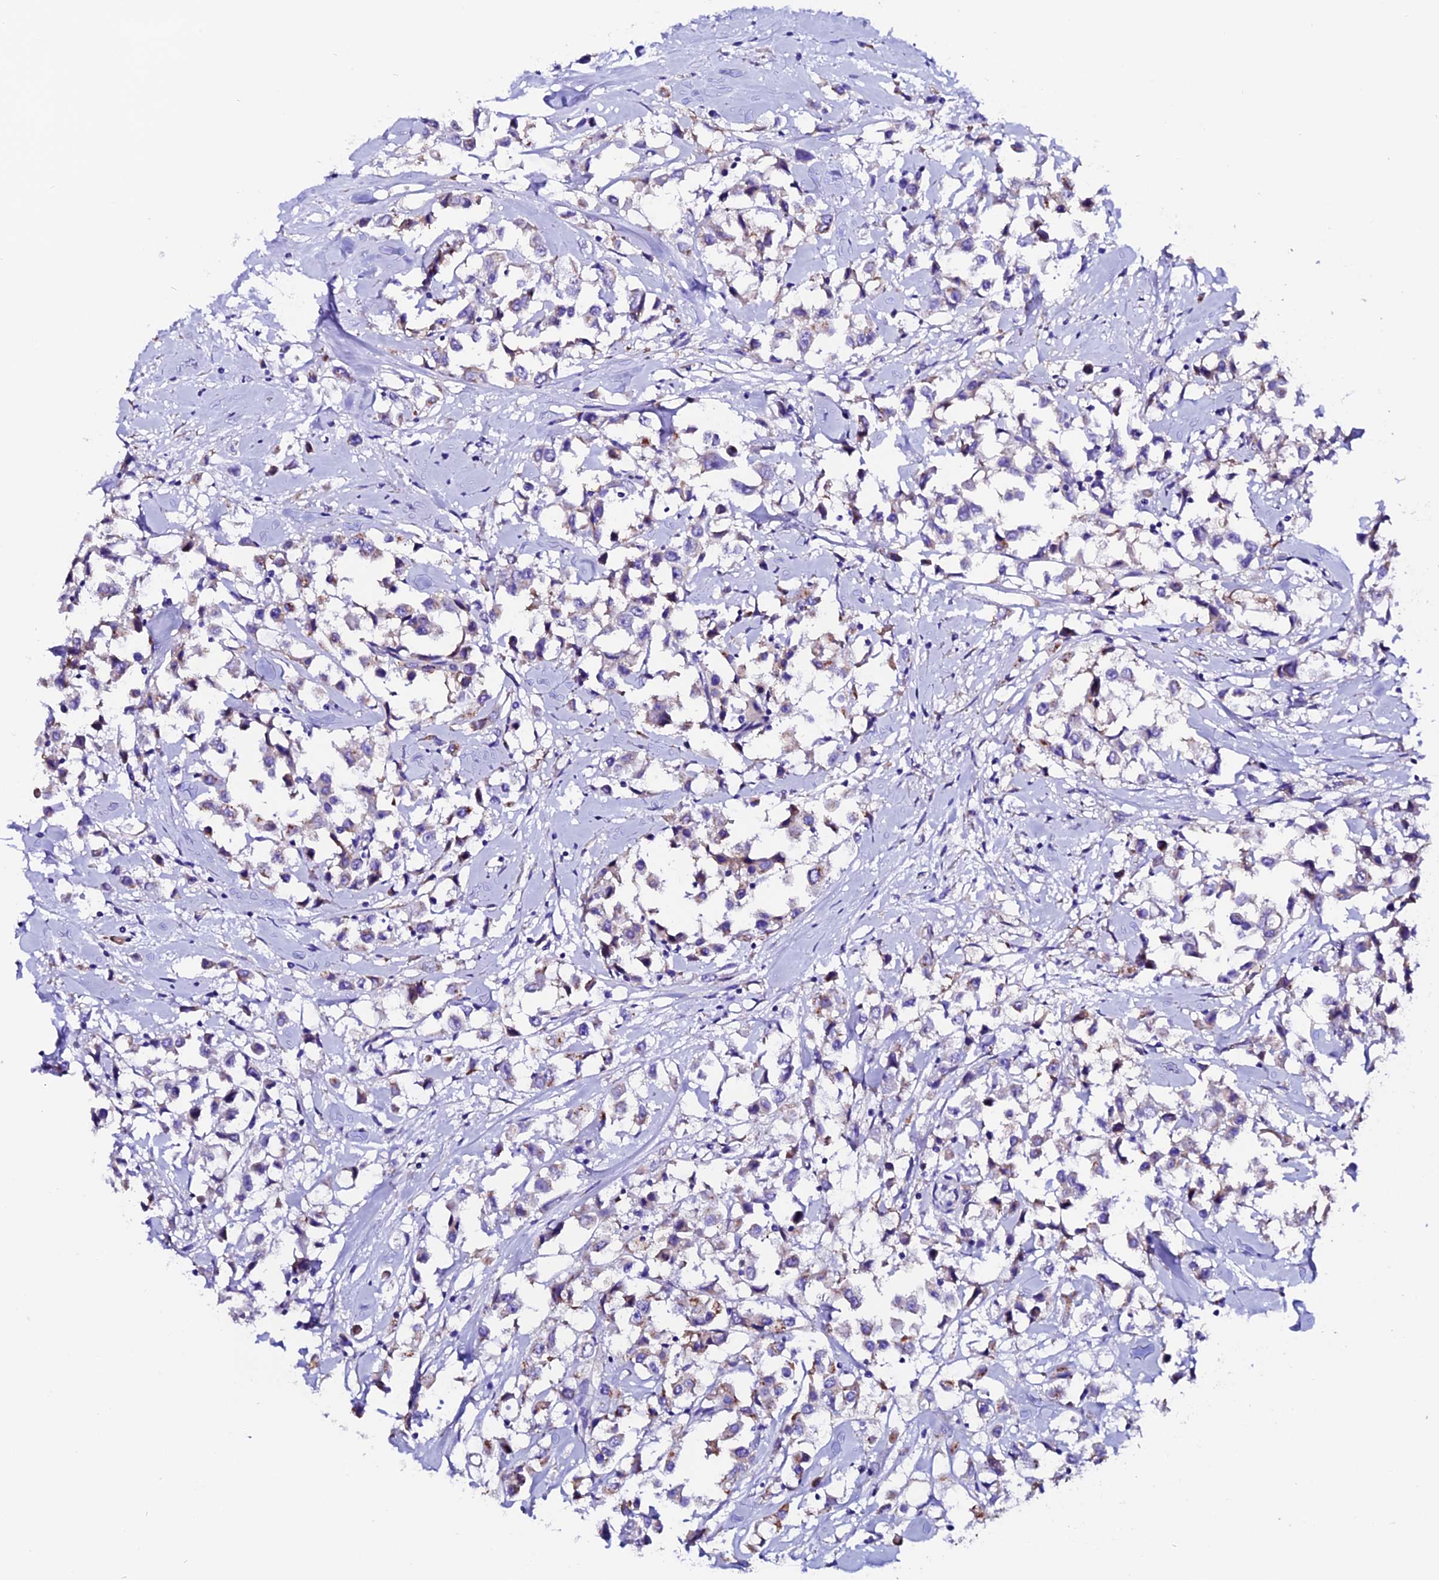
{"staining": {"intensity": "weak", "quantity": "25%-75%", "location": "cytoplasmic/membranous"}, "tissue": "breast cancer", "cell_type": "Tumor cells", "image_type": "cancer", "snomed": [{"axis": "morphology", "description": "Duct carcinoma"}, {"axis": "topography", "description": "Breast"}], "caption": "Human breast cancer stained with a protein marker reveals weak staining in tumor cells.", "gene": "COMTD1", "patient": {"sex": "female", "age": 61}}